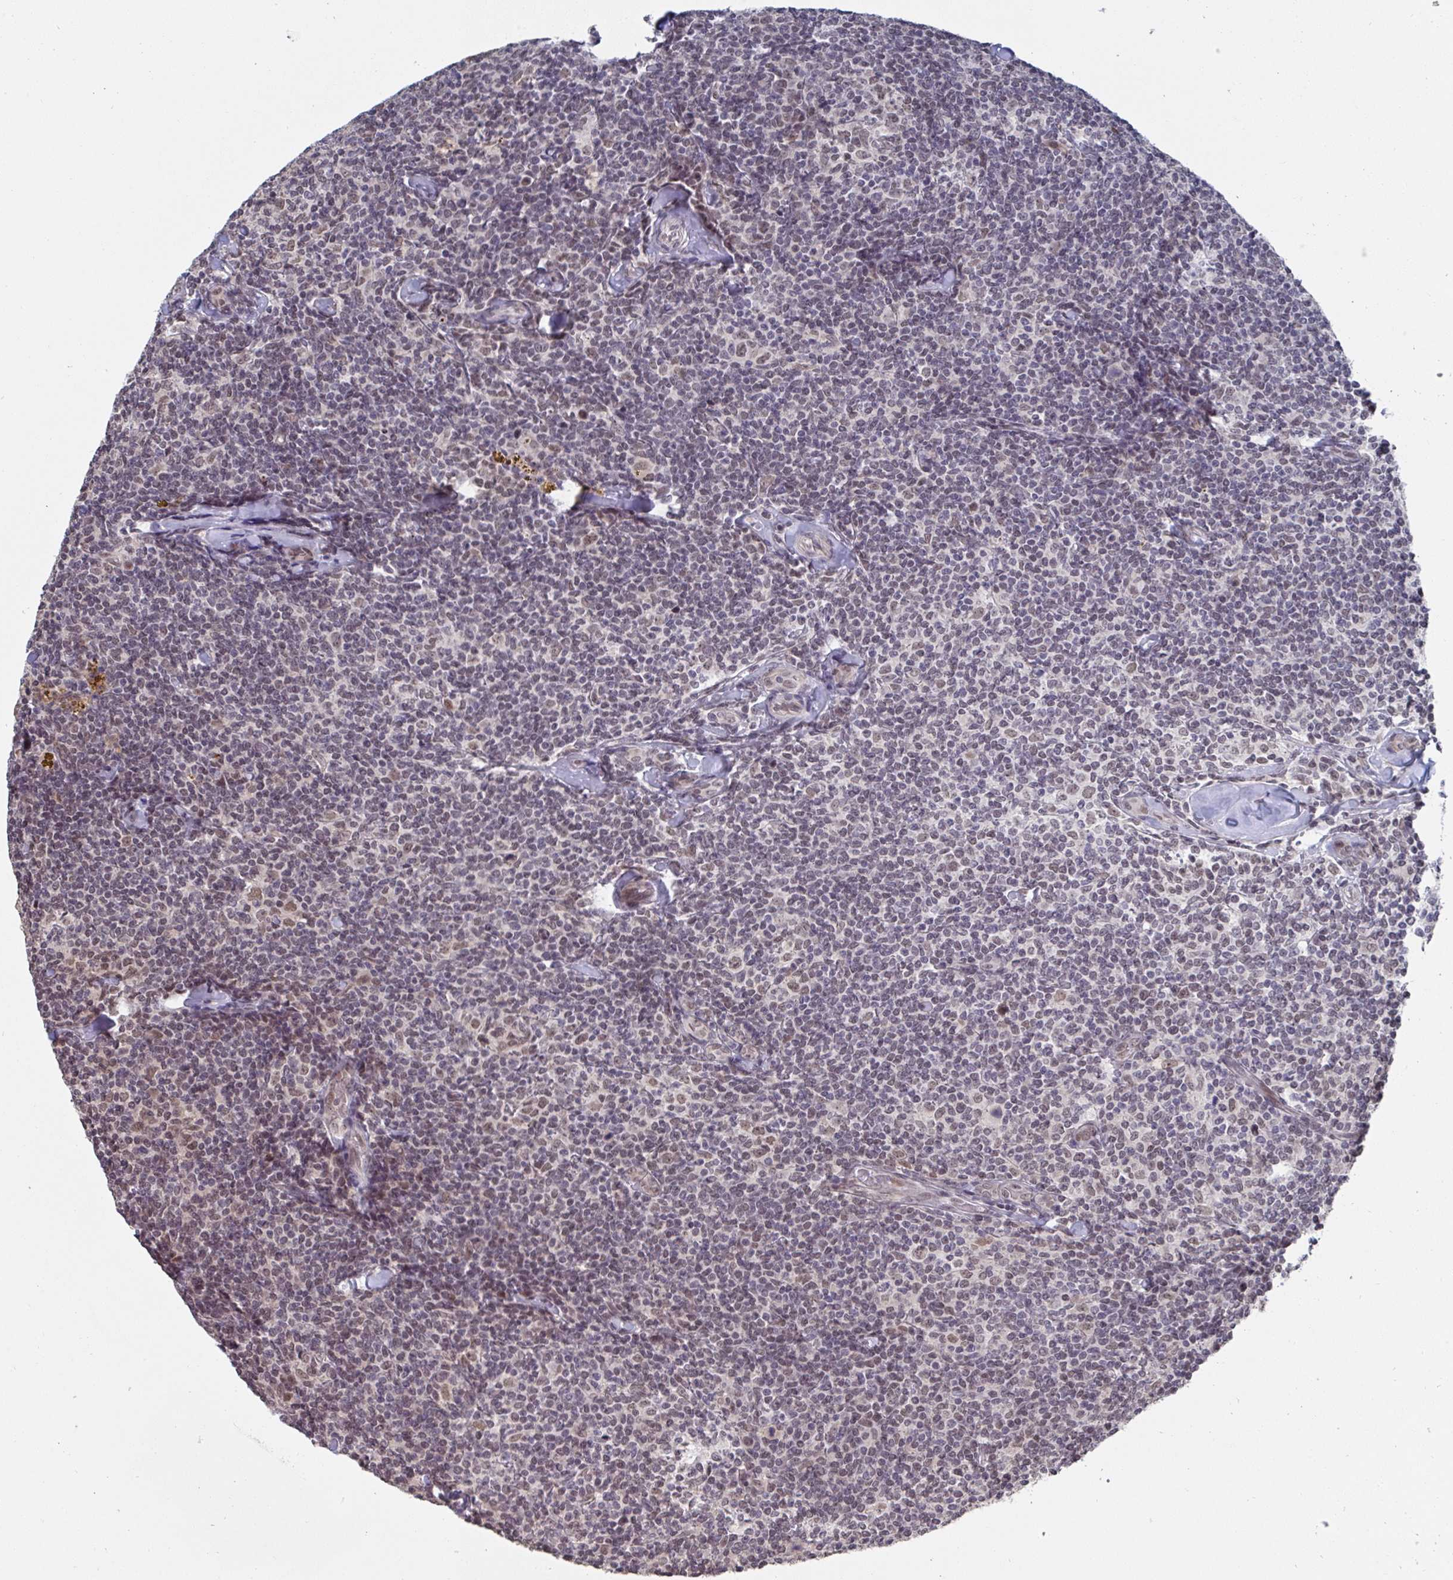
{"staining": {"intensity": "weak", "quantity": "25%-75%", "location": "nuclear"}, "tissue": "lymphoma", "cell_type": "Tumor cells", "image_type": "cancer", "snomed": [{"axis": "morphology", "description": "Malignant lymphoma, non-Hodgkin's type, Low grade"}, {"axis": "topography", "description": "Lymph node"}], "caption": "Lymphoma stained for a protein demonstrates weak nuclear positivity in tumor cells.", "gene": "JMJD1C", "patient": {"sex": "female", "age": 56}}